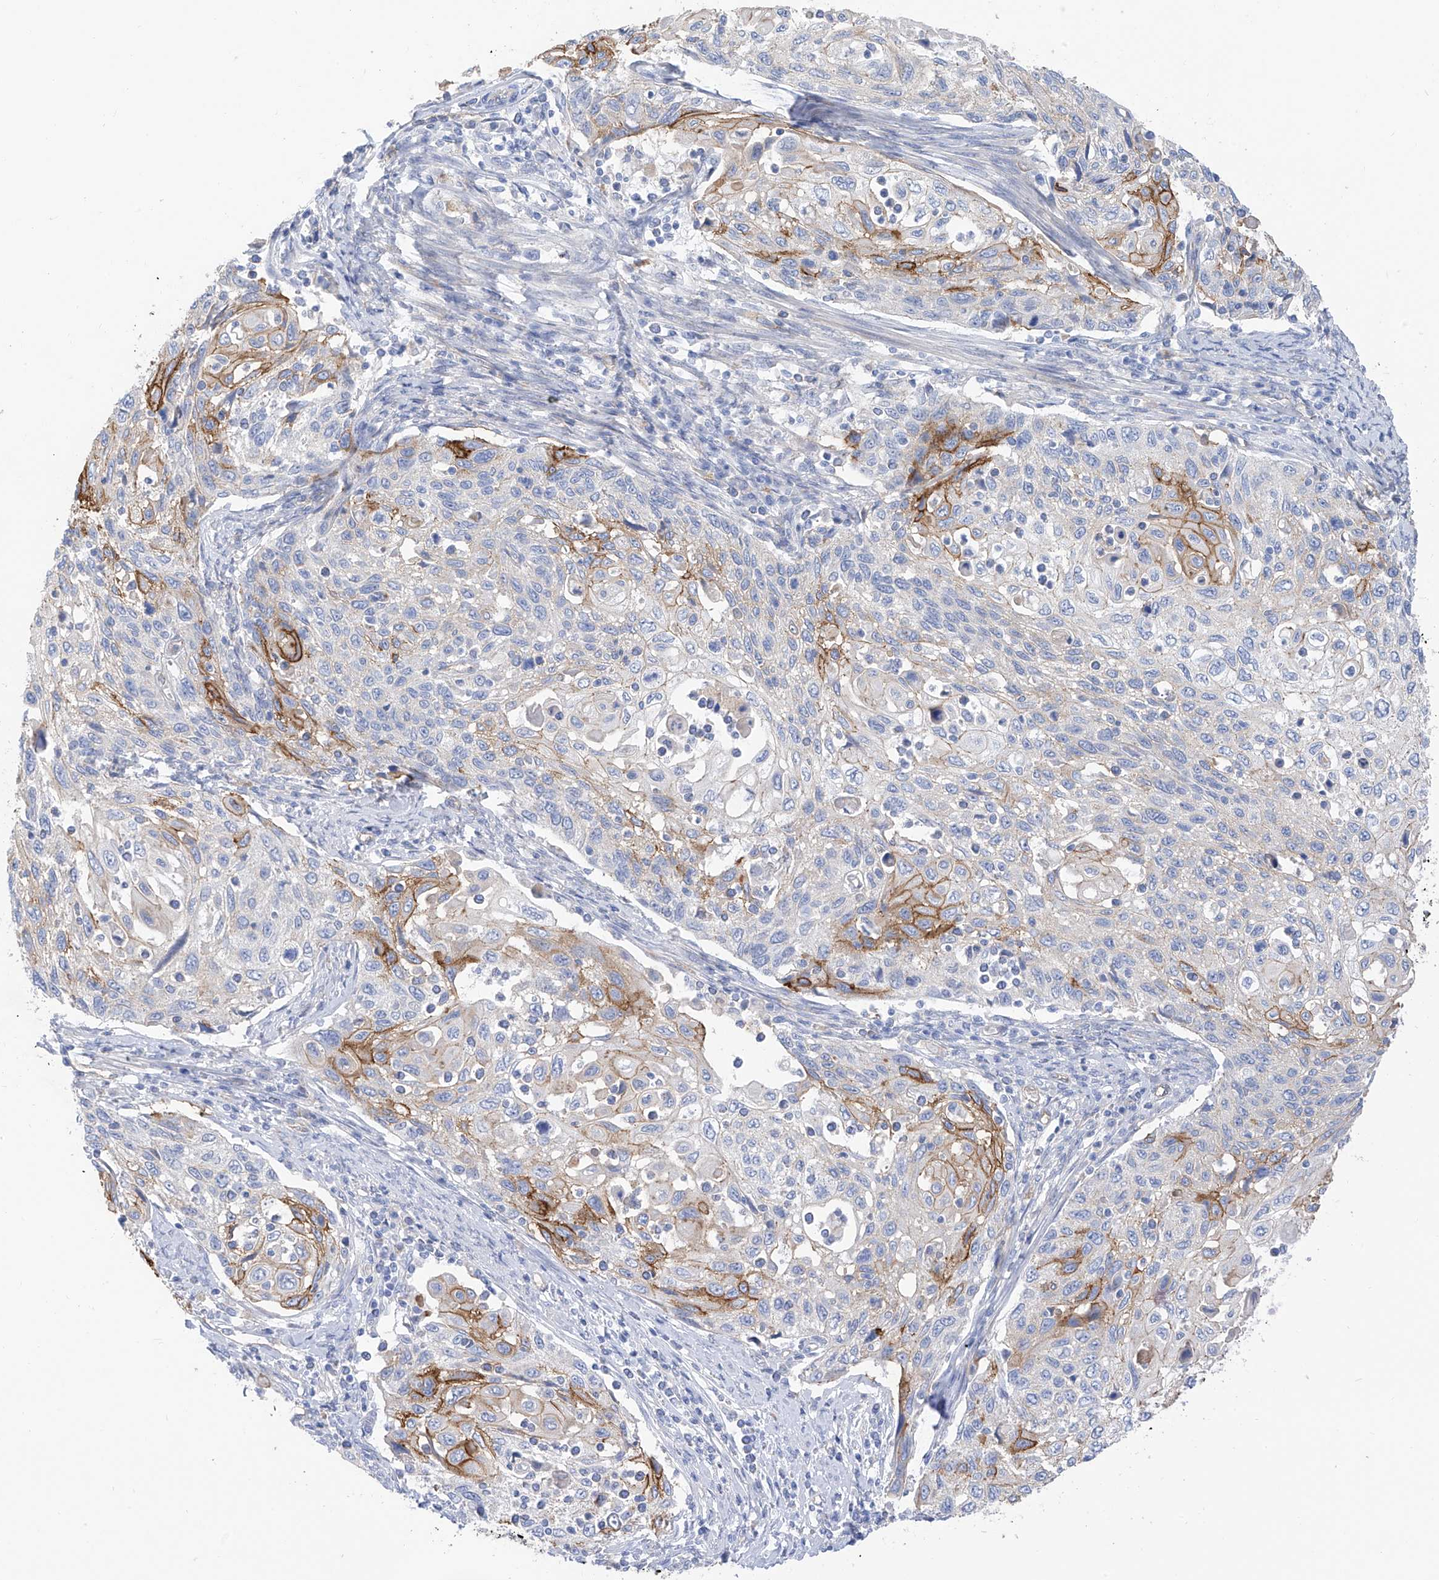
{"staining": {"intensity": "moderate", "quantity": "<25%", "location": "cytoplasmic/membranous"}, "tissue": "cervical cancer", "cell_type": "Tumor cells", "image_type": "cancer", "snomed": [{"axis": "morphology", "description": "Squamous cell carcinoma, NOS"}, {"axis": "topography", "description": "Cervix"}], "caption": "Protein staining exhibits moderate cytoplasmic/membranous expression in about <25% of tumor cells in cervical cancer. The staining is performed using DAB (3,3'-diaminobenzidine) brown chromogen to label protein expression. The nuclei are counter-stained blue using hematoxylin.", "gene": "ITGA9", "patient": {"sex": "female", "age": 70}}